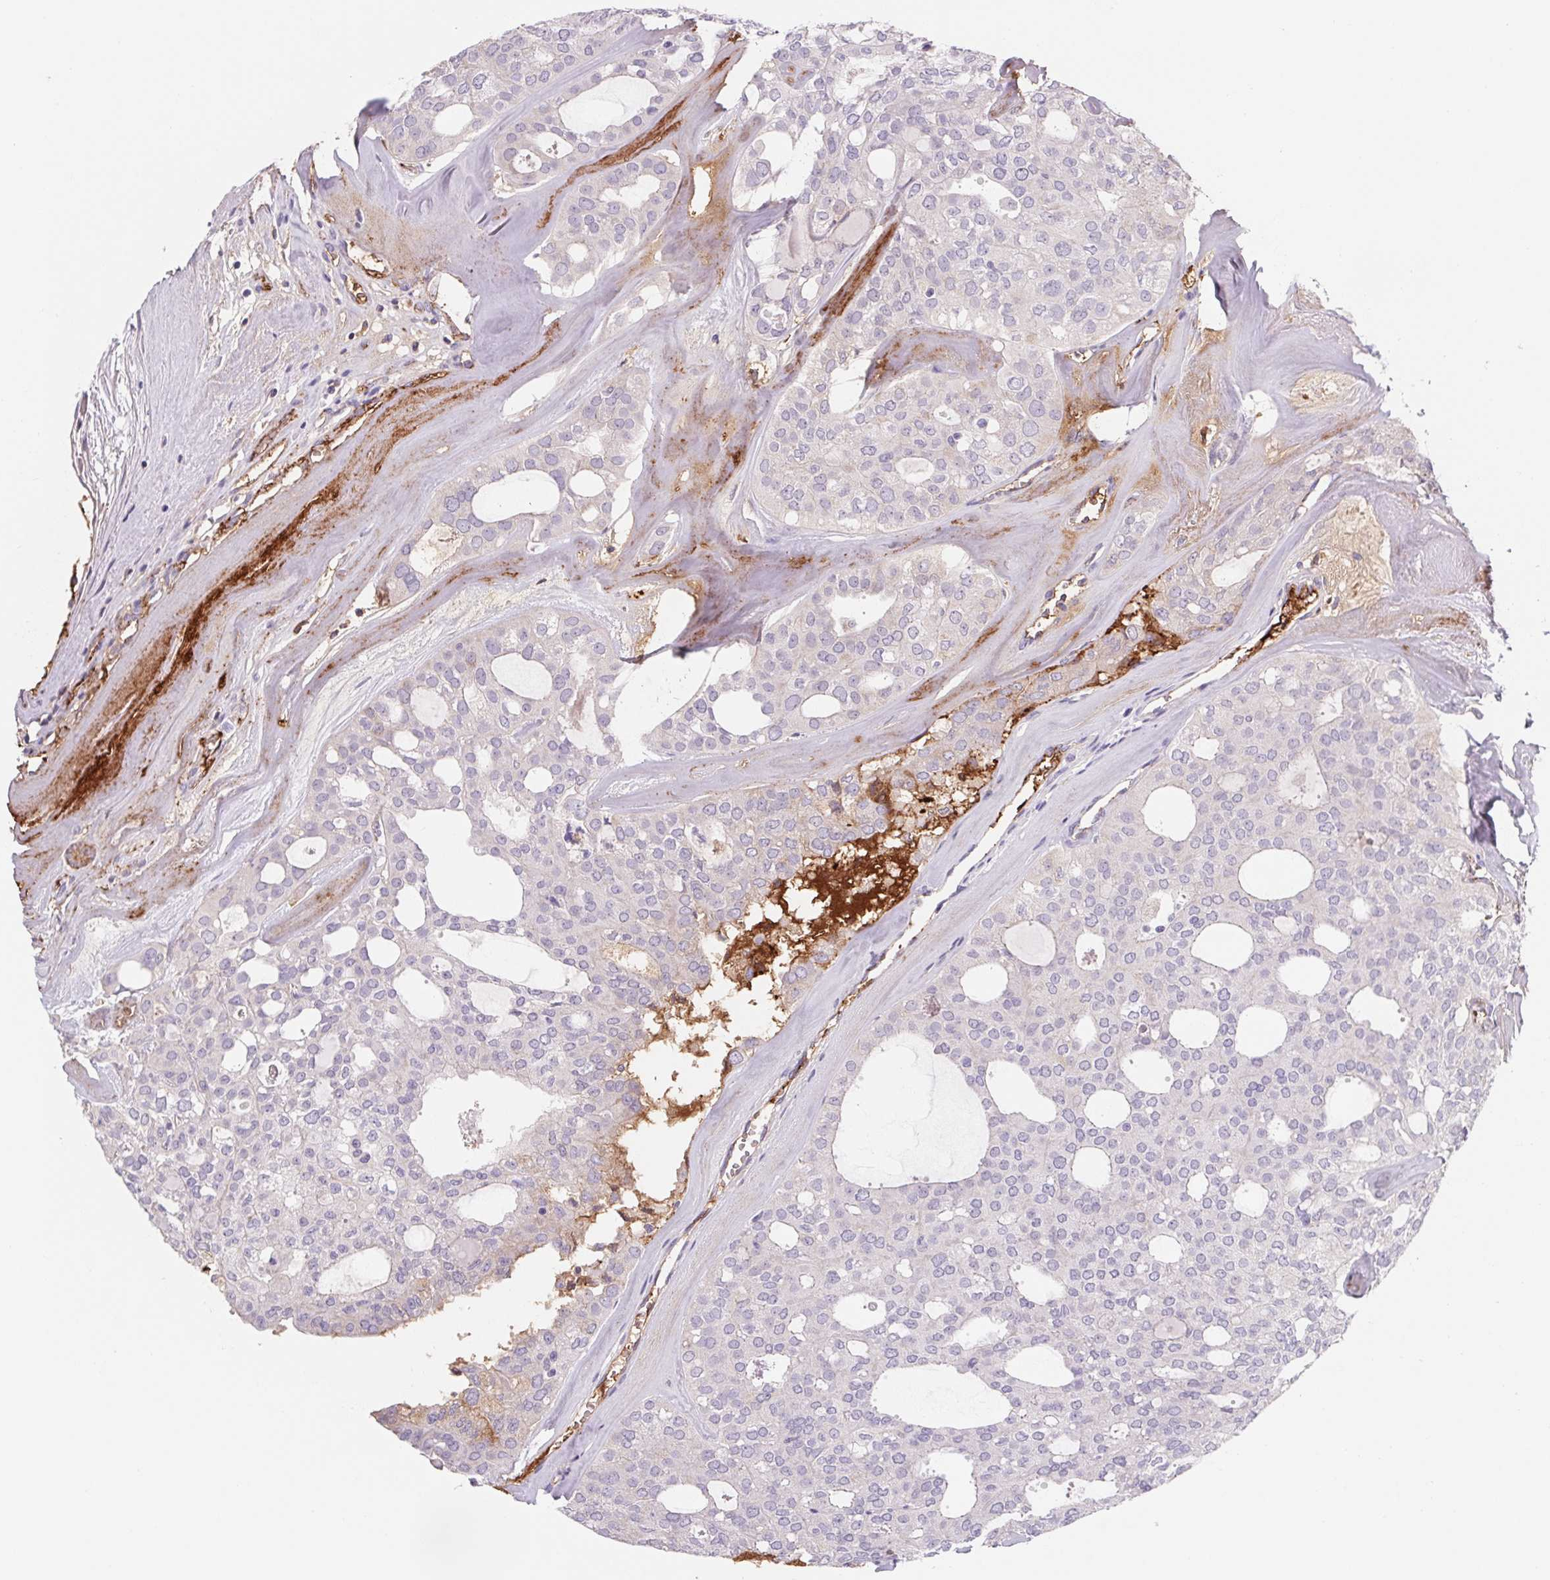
{"staining": {"intensity": "negative", "quantity": "none", "location": "none"}, "tissue": "thyroid cancer", "cell_type": "Tumor cells", "image_type": "cancer", "snomed": [{"axis": "morphology", "description": "Follicular adenoma carcinoma, NOS"}, {"axis": "topography", "description": "Thyroid gland"}], "caption": "DAB immunohistochemical staining of follicular adenoma carcinoma (thyroid) displays no significant expression in tumor cells. (Stains: DAB (3,3'-diaminobenzidine) immunohistochemistry with hematoxylin counter stain, Microscopy: brightfield microscopy at high magnification).", "gene": "LPA", "patient": {"sex": "male", "age": 75}}